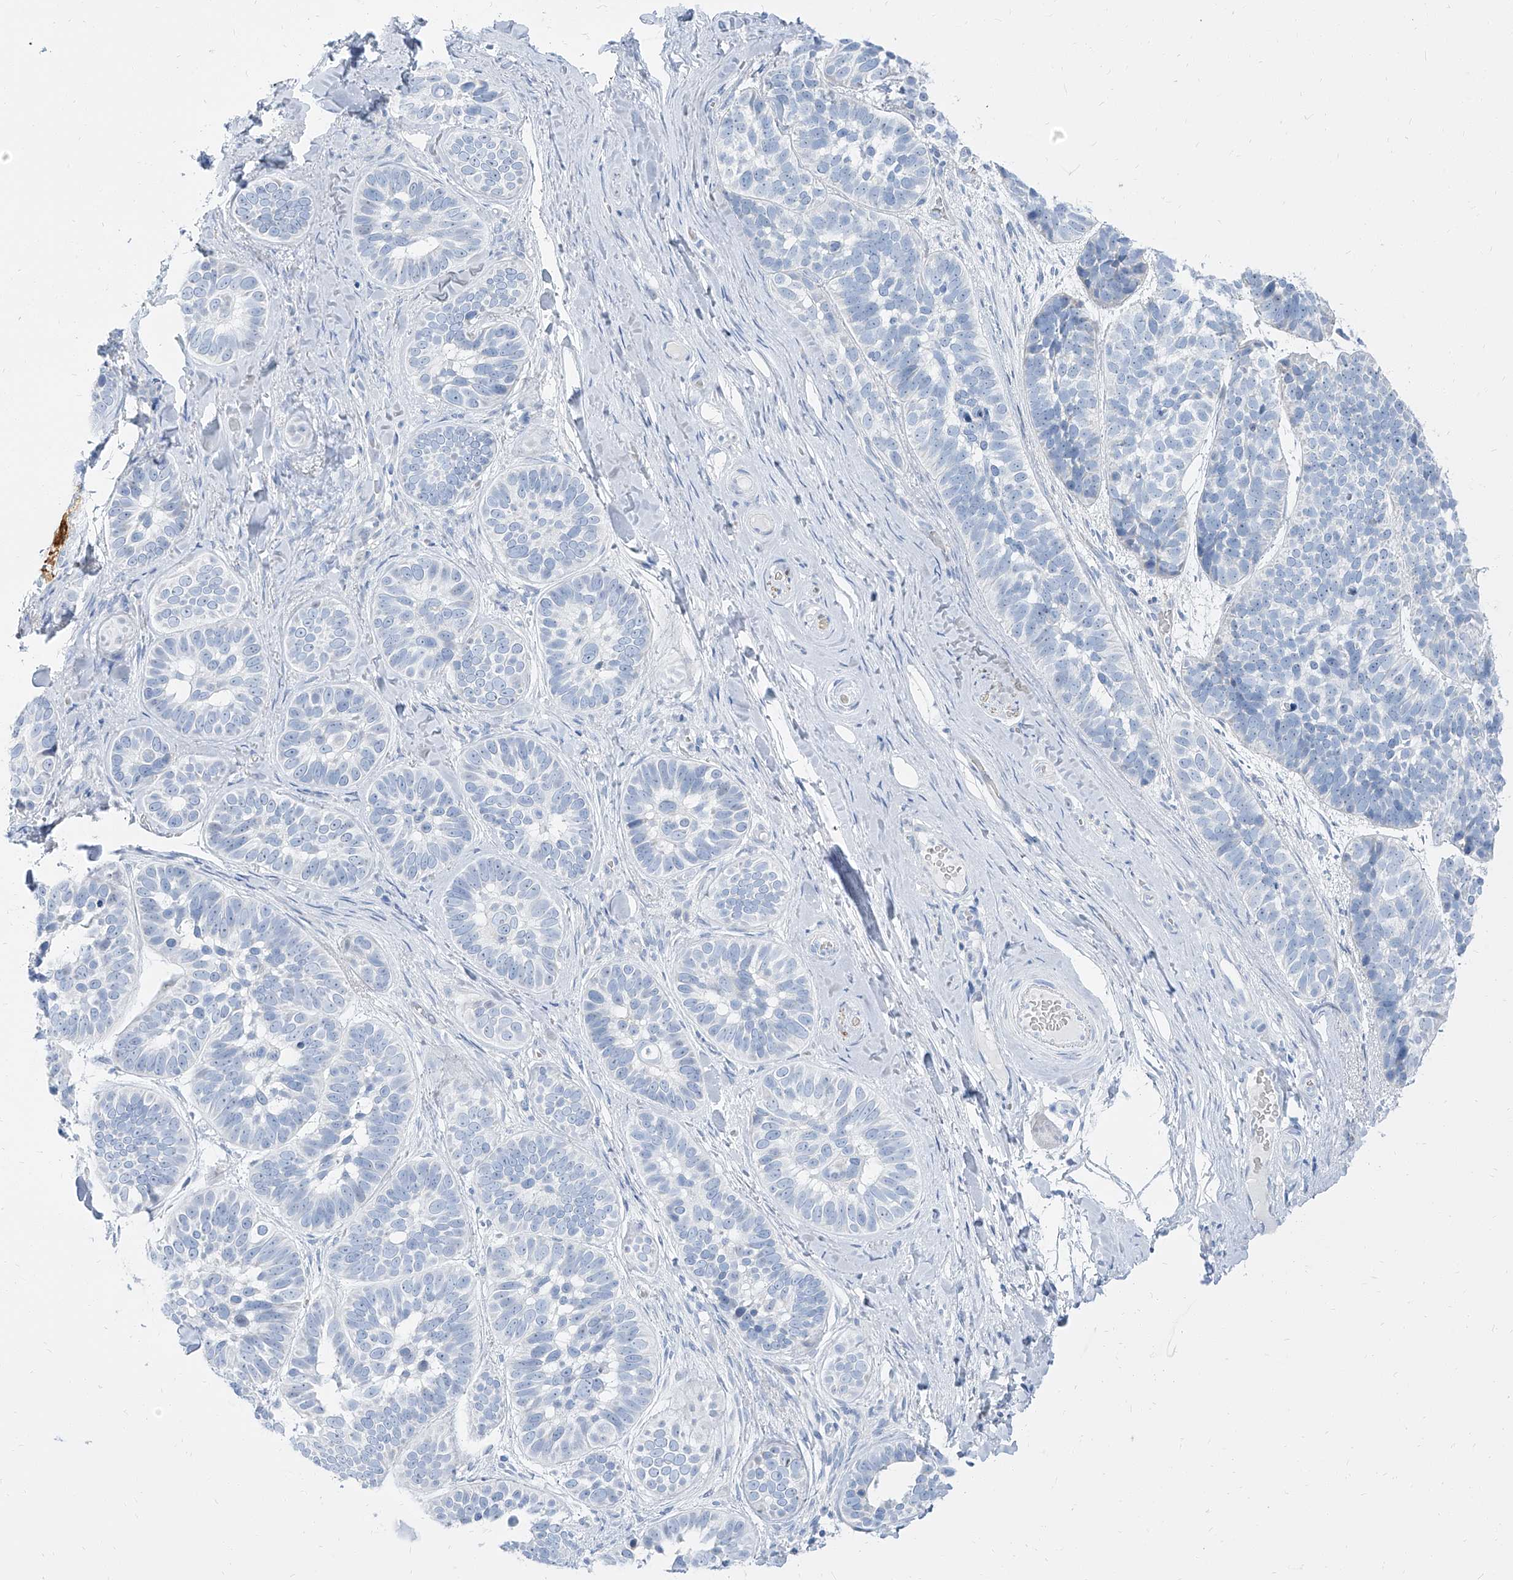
{"staining": {"intensity": "negative", "quantity": "none", "location": "none"}, "tissue": "skin cancer", "cell_type": "Tumor cells", "image_type": "cancer", "snomed": [{"axis": "morphology", "description": "Basal cell carcinoma"}, {"axis": "topography", "description": "Skin"}], "caption": "DAB immunohistochemical staining of human skin cancer (basal cell carcinoma) demonstrates no significant positivity in tumor cells.", "gene": "TXLNB", "patient": {"sex": "male", "age": 62}}